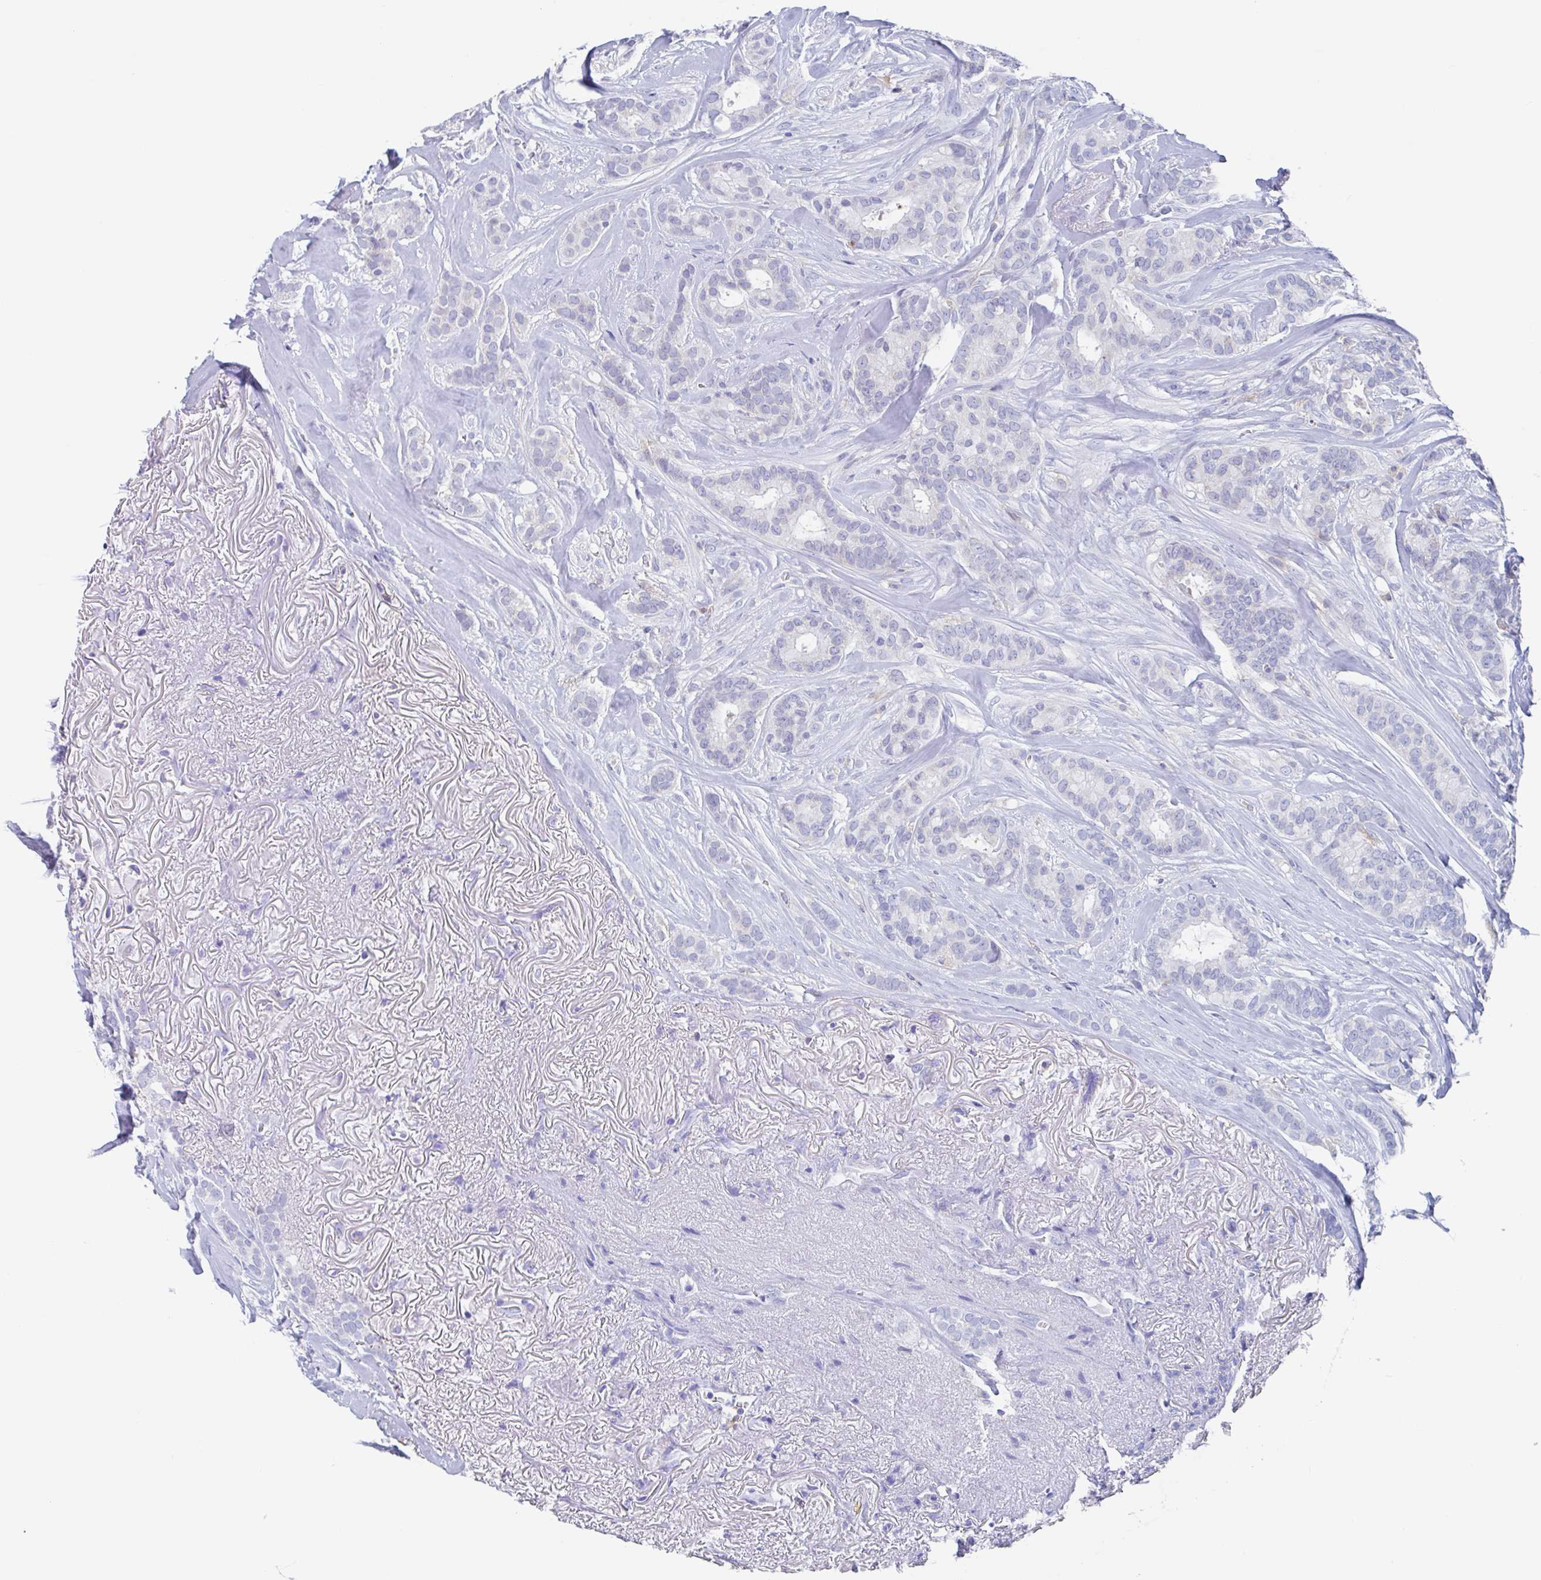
{"staining": {"intensity": "negative", "quantity": "none", "location": "none"}, "tissue": "breast cancer", "cell_type": "Tumor cells", "image_type": "cancer", "snomed": [{"axis": "morphology", "description": "Duct carcinoma"}, {"axis": "topography", "description": "Breast"}], "caption": "Tumor cells are negative for protein expression in human infiltrating ductal carcinoma (breast). The staining was performed using DAB to visualize the protein expression in brown, while the nuclei were stained in blue with hematoxylin (Magnification: 20x).", "gene": "FCGR3A", "patient": {"sex": "female", "age": 84}}